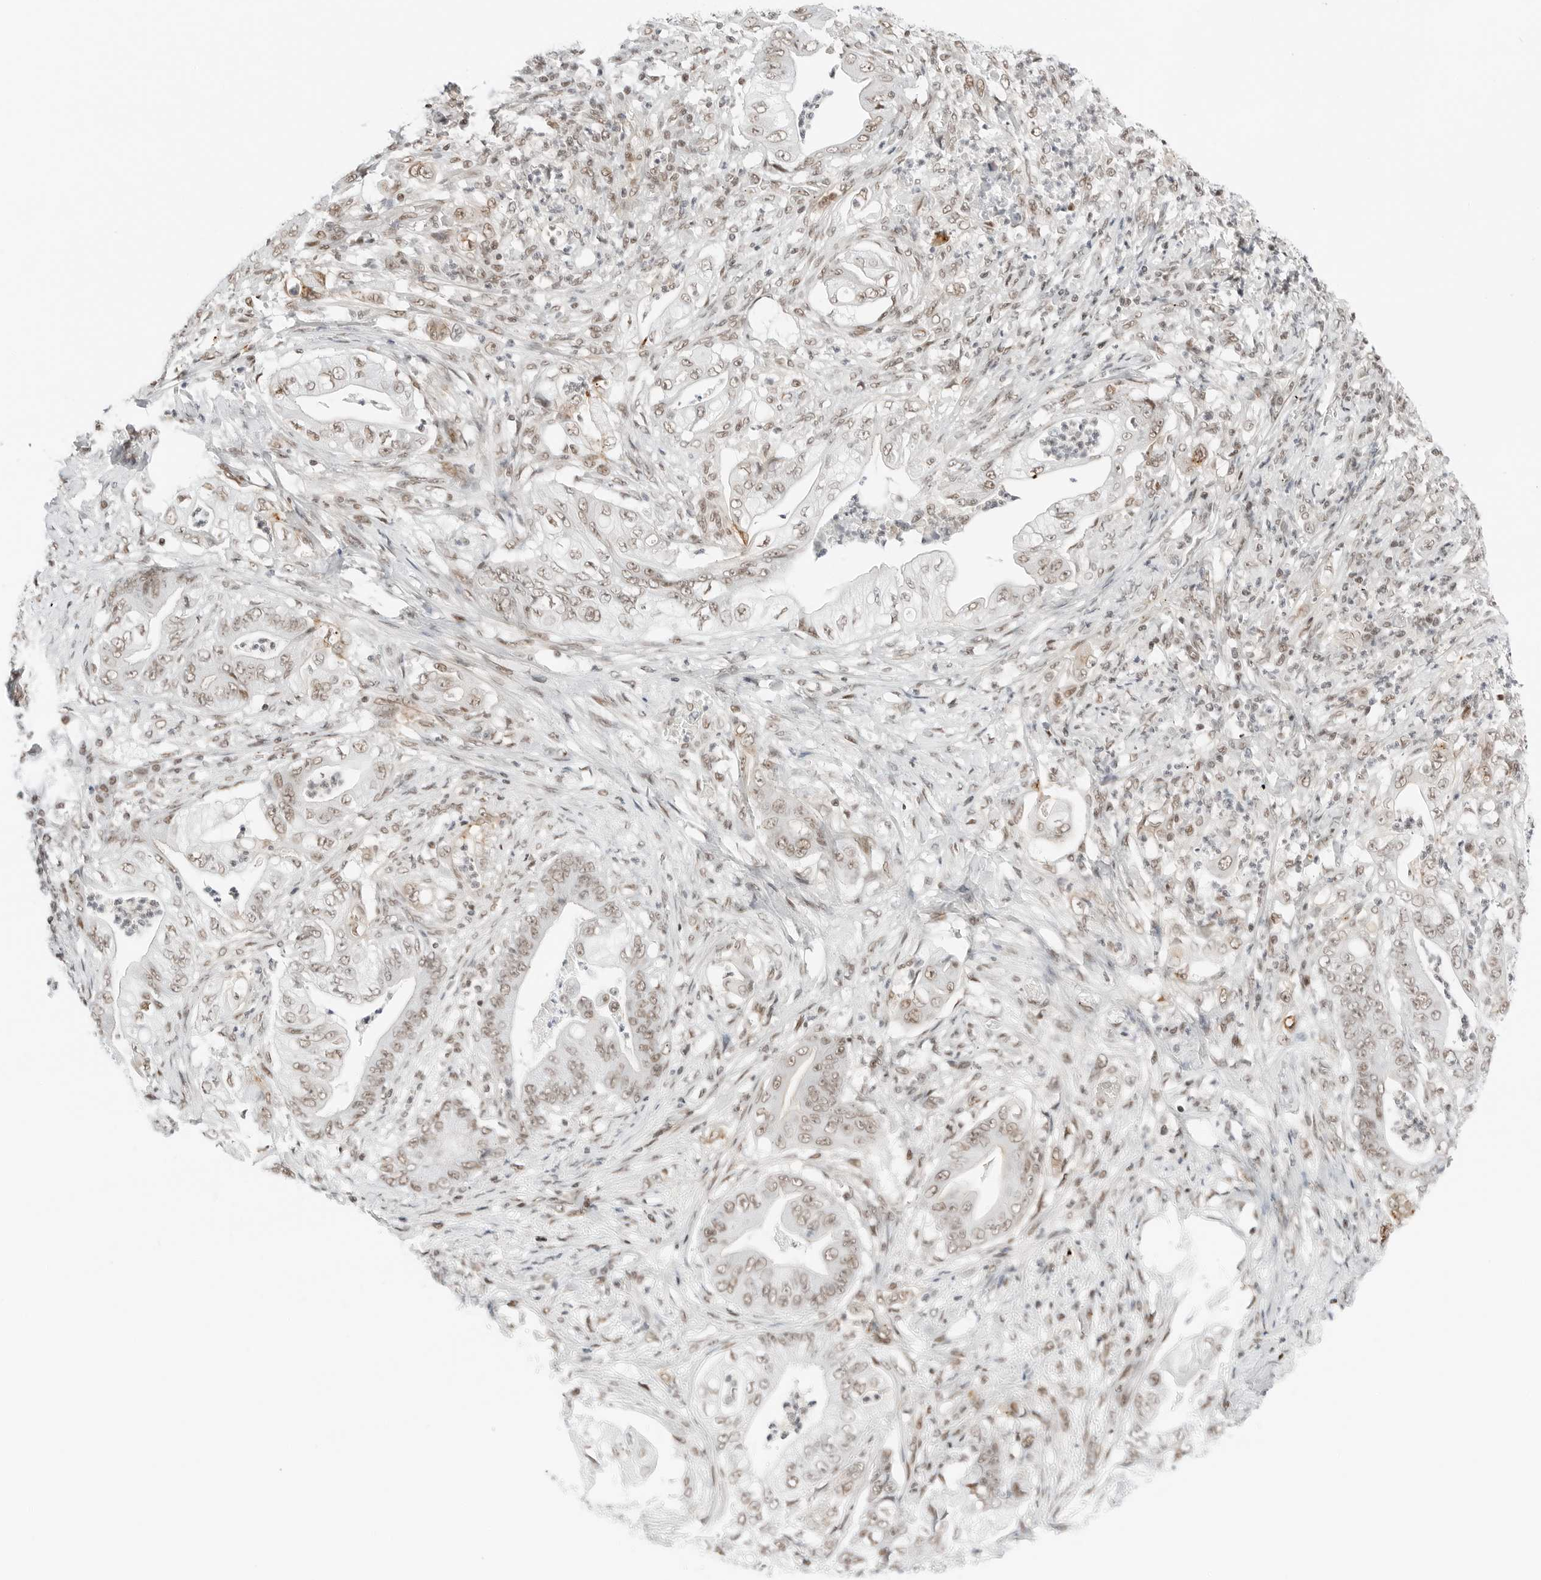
{"staining": {"intensity": "weak", "quantity": ">75%", "location": "nuclear"}, "tissue": "stomach cancer", "cell_type": "Tumor cells", "image_type": "cancer", "snomed": [{"axis": "morphology", "description": "Adenocarcinoma, NOS"}, {"axis": "topography", "description": "Stomach"}], "caption": "Stomach adenocarcinoma stained with DAB immunohistochemistry displays low levels of weak nuclear staining in approximately >75% of tumor cells.", "gene": "CRTC2", "patient": {"sex": "female", "age": 73}}